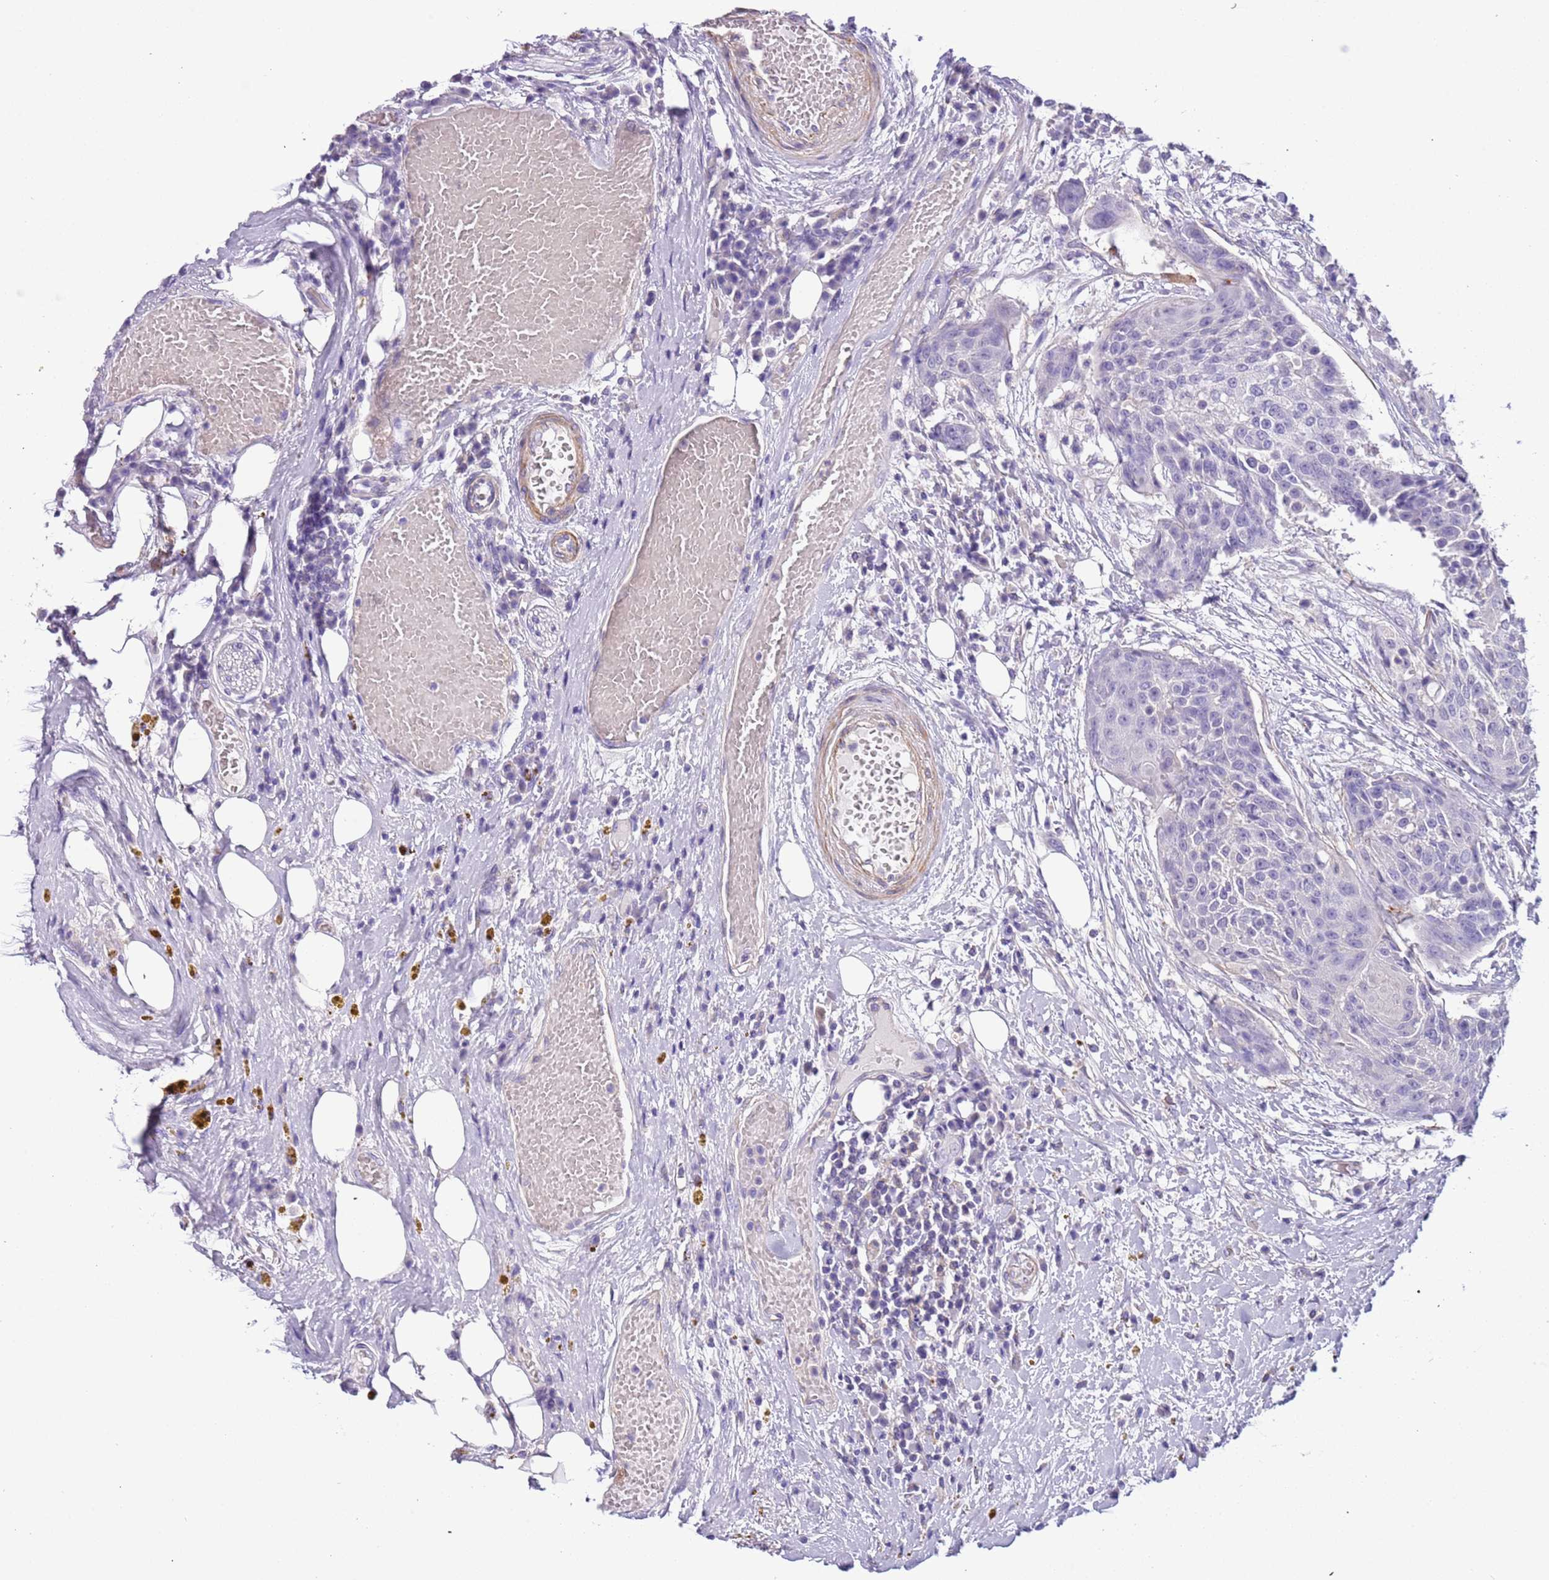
{"staining": {"intensity": "negative", "quantity": "none", "location": "none"}, "tissue": "urothelial cancer", "cell_type": "Tumor cells", "image_type": "cancer", "snomed": [{"axis": "morphology", "description": "Urothelial carcinoma, High grade"}, {"axis": "topography", "description": "Urinary bladder"}], "caption": "IHC image of neoplastic tissue: human urothelial carcinoma (high-grade) stained with DAB (3,3'-diaminobenzidine) reveals no significant protein expression in tumor cells.", "gene": "PCGF2", "patient": {"sex": "female", "age": 63}}